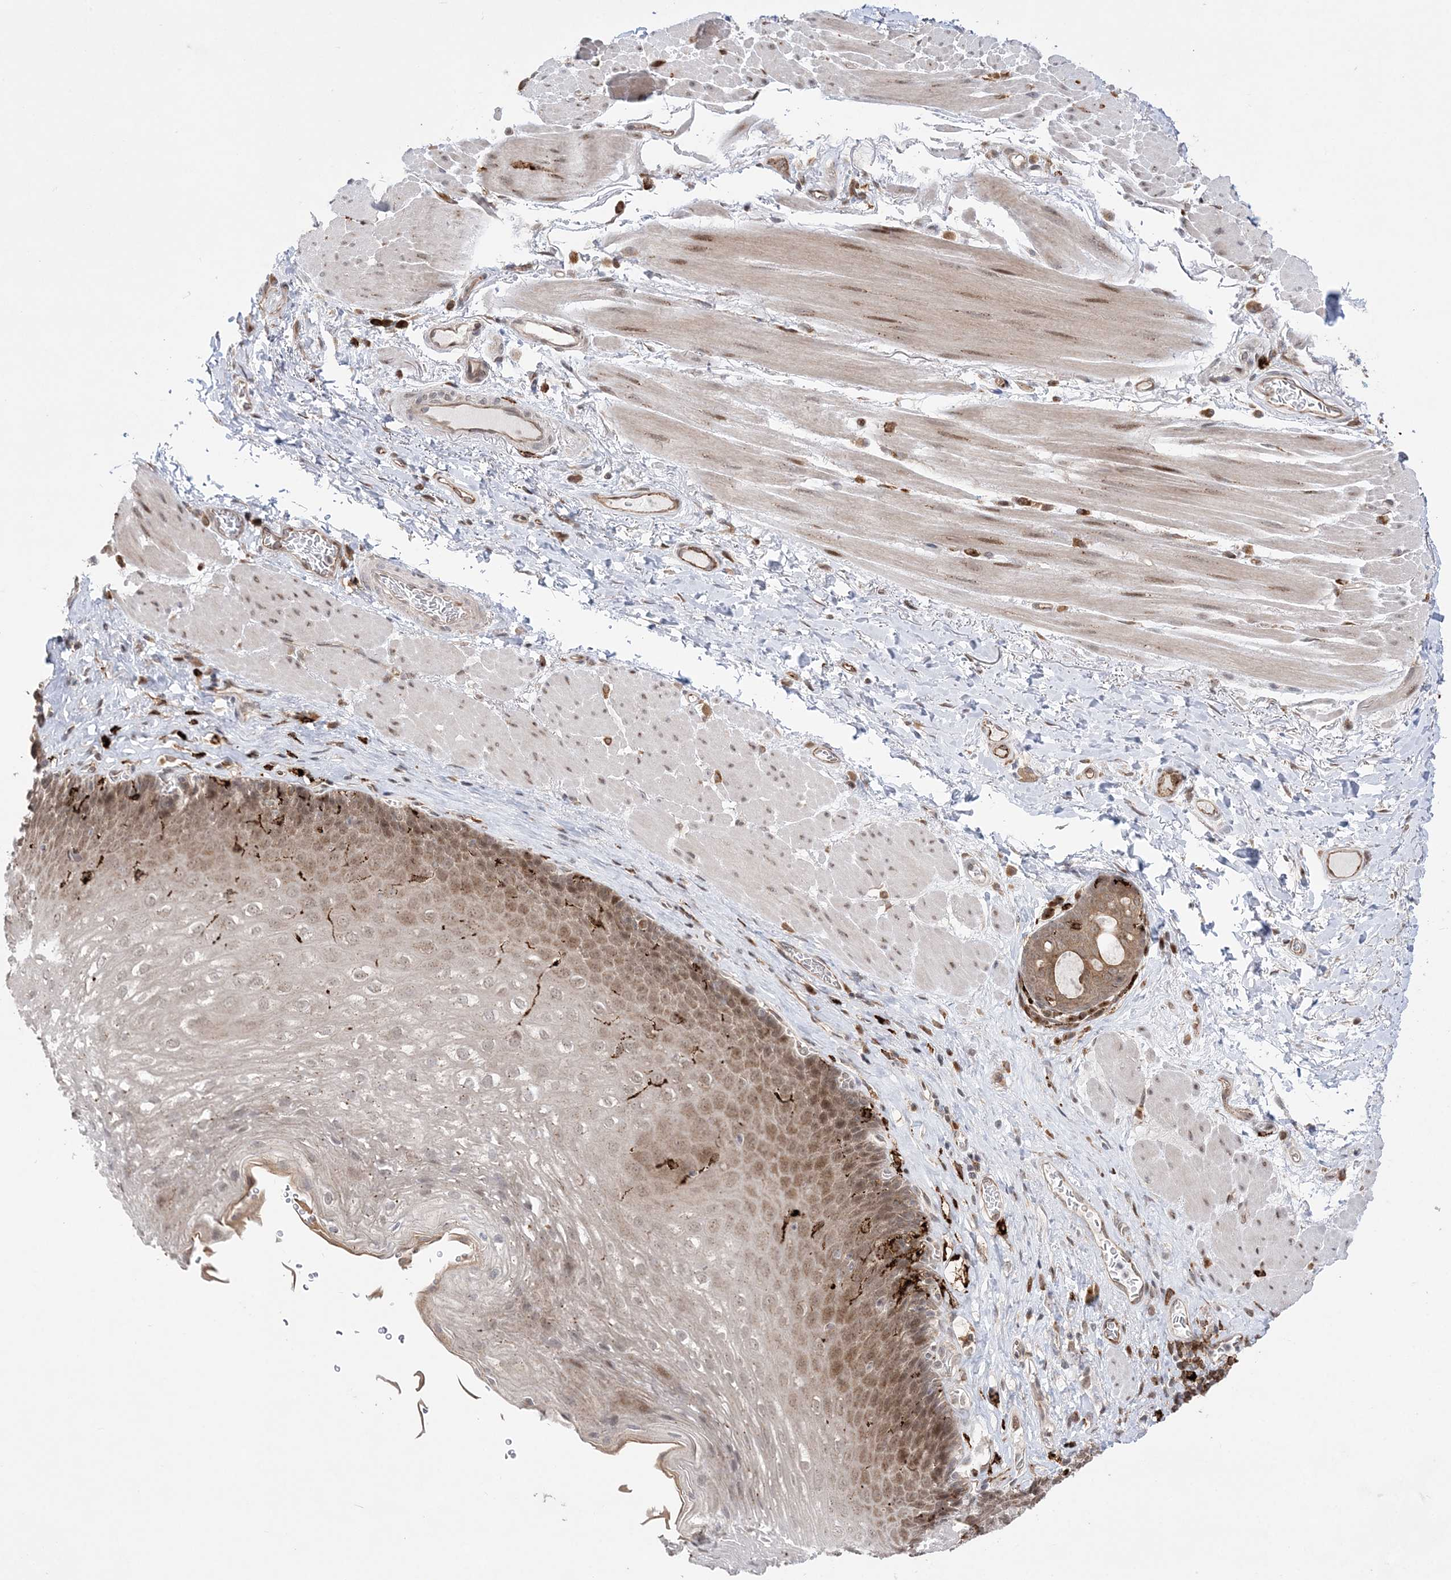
{"staining": {"intensity": "moderate", "quantity": "25%-75%", "location": "cytoplasmic/membranous"}, "tissue": "esophagus", "cell_type": "Squamous epithelial cells", "image_type": "normal", "snomed": [{"axis": "morphology", "description": "Normal tissue, NOS"}, {"axis": "topography", "description": "Esophagus"}], "caption": "A brown stain shows moderate cytoplasmic/membranous expression of a protein in squamous epithelial cells of normal human esophagus.", "gene": "ANAPC15", "patient": {"sex": "female", "age": 66}}